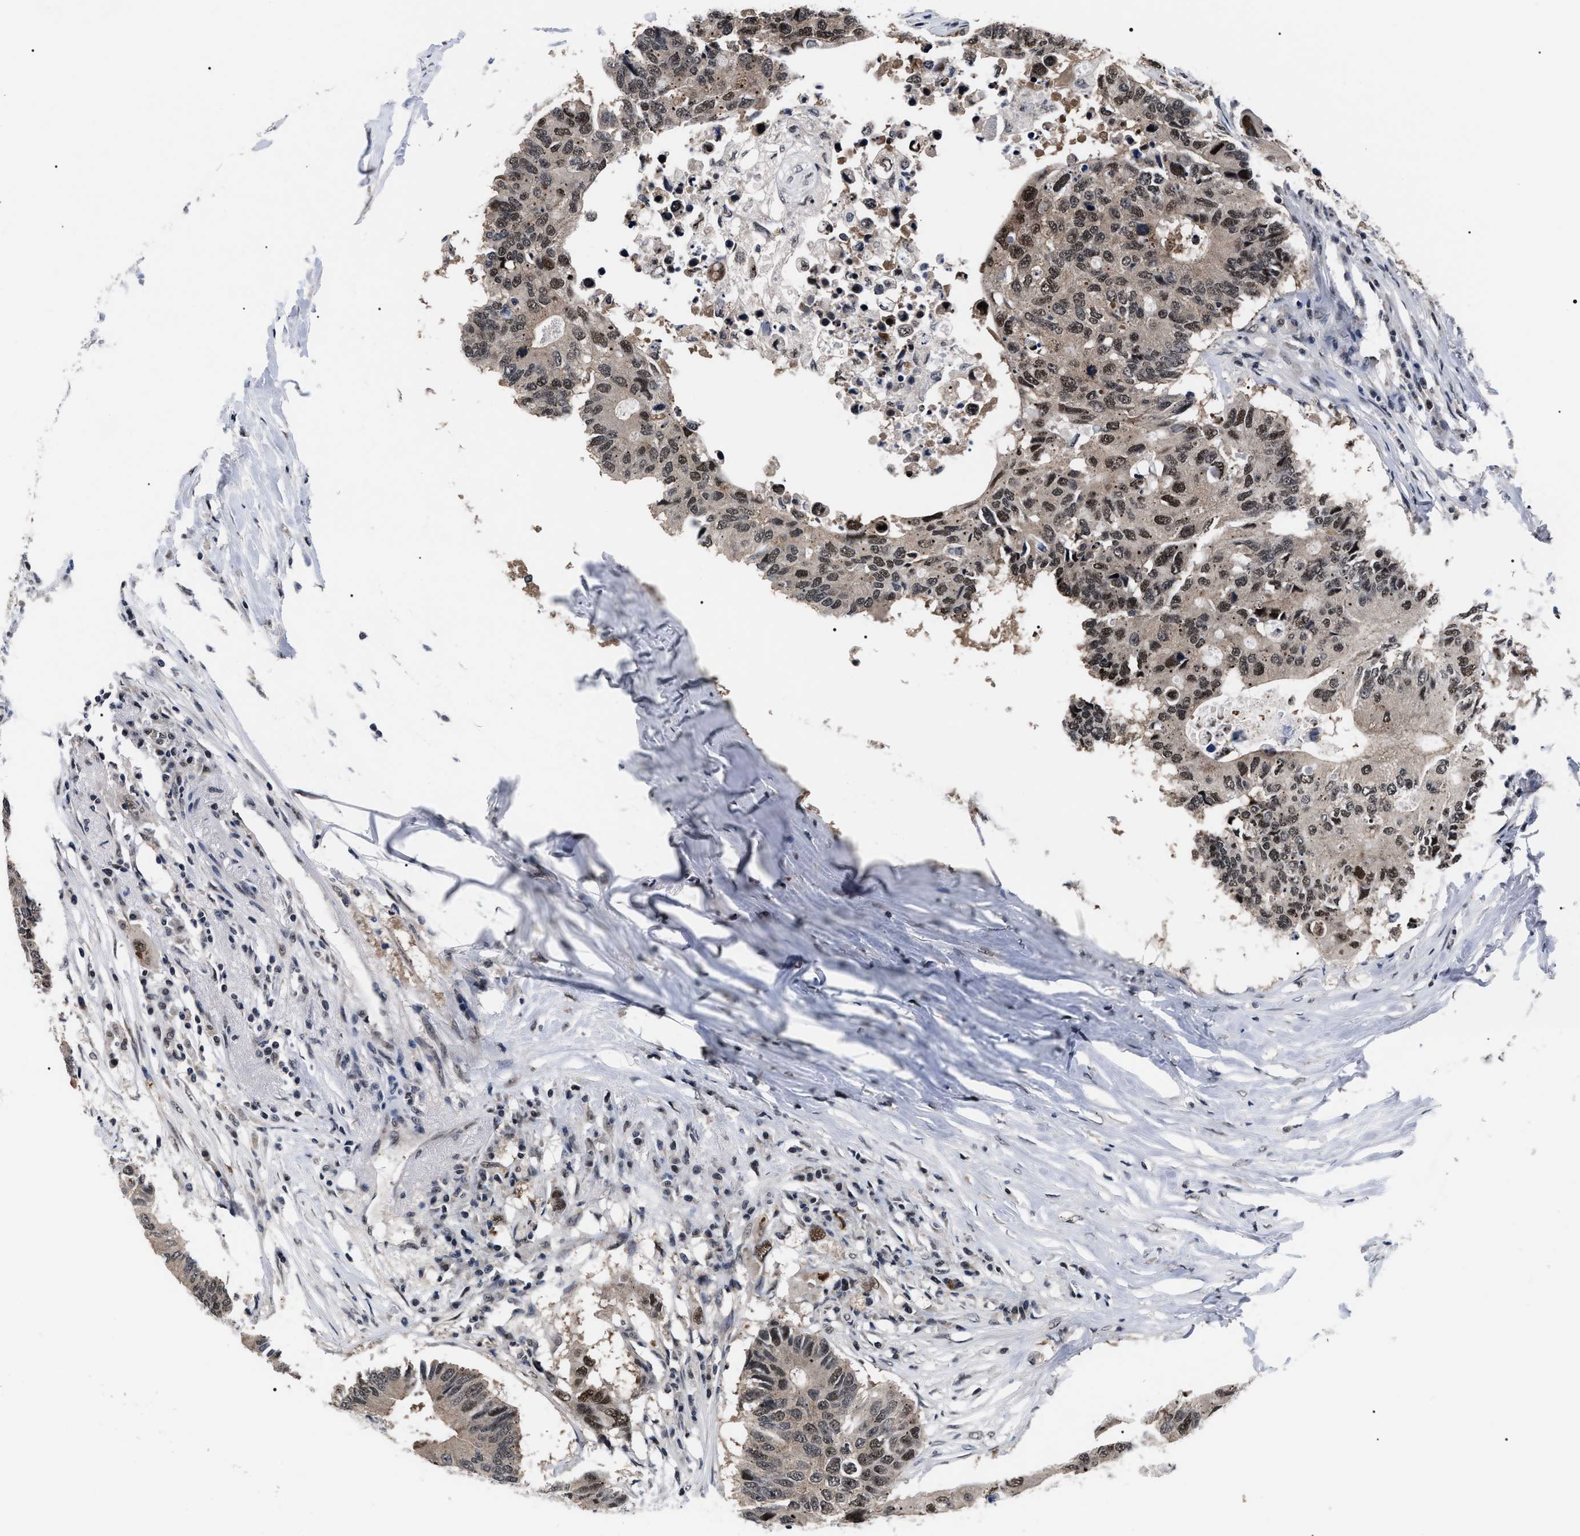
{"staining": {"intensity": "moderate", "quantity": ">75%", "location": "cytoplasmic/membranous,nuclear"}, "tissue": "colorectal cancer", "cell_type": "Tumor cells", "image_type": "cancer", "snomed": [{"axis": "morphology", "description": "Adenocarcinoma, NOS"}, {"axis": "topography", "description": "Colon"}], "caption": "Tumor cells display medium levels of moderate cytoplasmic/membranous and nuclear expression in about >75% of cells in human colorectal cancer (adenocarcinoma). (DAB (3,3'-diaminobenzidine) IHC with brightfield microscopy, high magnification).", "gene": "CSNK2A1", "patient": {"sex": "male", "age": 71}}